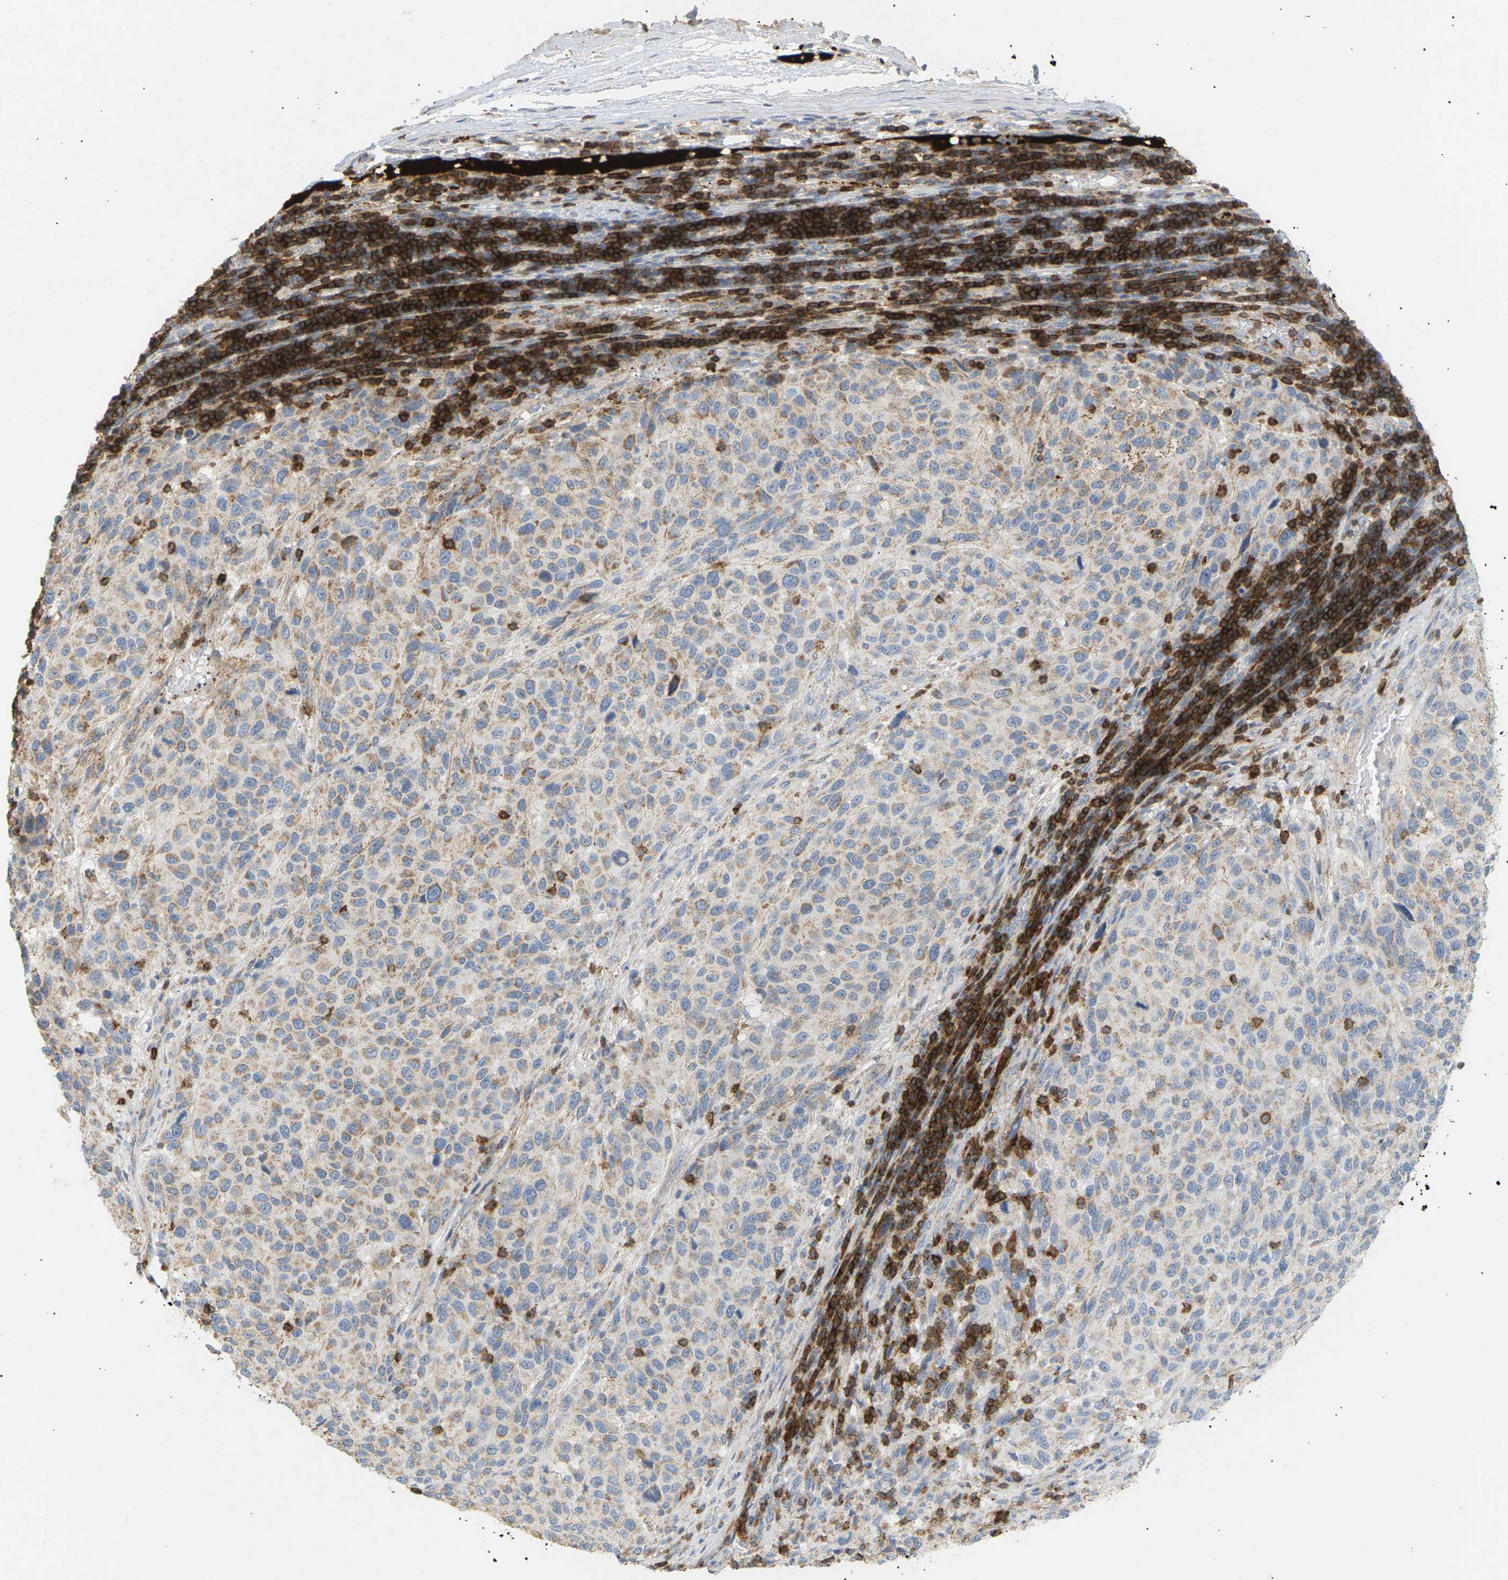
{"staining": {"intensity": "weak", "quantity": "<25%", "location": "cytoplasmic/membranous"}, "tissue": "melanoma", "cell_type": "Tumor cells", "image_type": "cancer", "snomed": [{"axis": "morphology", "description": "Malignant melanoma, Metastatic site"}, {"axis": "topography", "description": "Lymph node"}], "caption": "Immunohistochemical staining of human malignant melanoma (metastatic site) displays no significant expression in tumor cells.", "gene": "LIME1", "patient": {"sex": "male", "age": 61}}